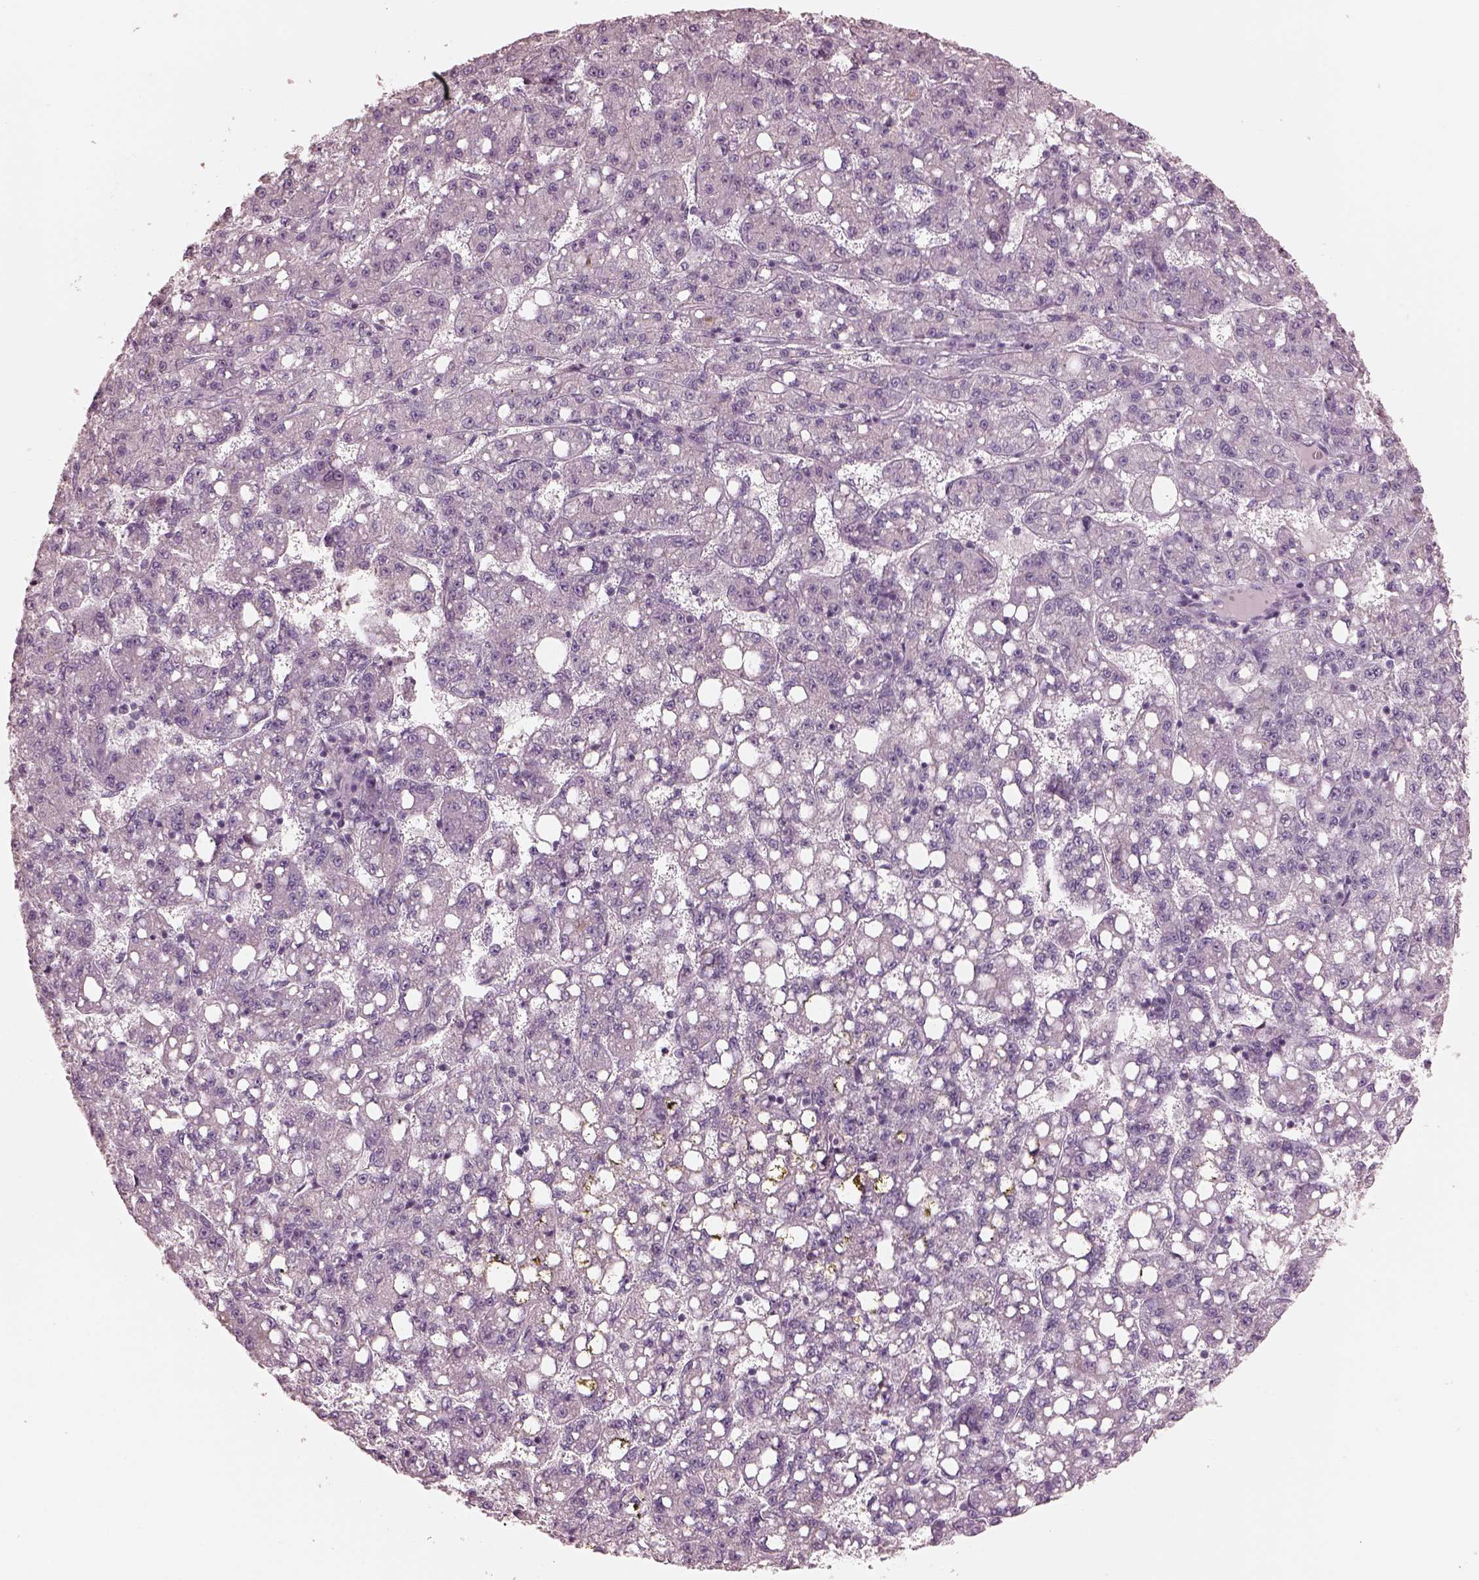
{"staining": {"intensity": "negative", "quantity": "none", "location": "none"}, "tissue": "liver cancer", "cell_type": "Tumor cells", "image_type": "cancer", "snomed": [{"axis": "morphology", "description": "Carcinoma, Hepatocellular, NOS"}, {"axis": "topography", "description": "Liver"}], "caption": "This is an immunohistochemistry histopathology image of liver cancer. There is no positivity in tumor cells.", "gene": "OPTC", "patient": {"sex": "female", "age": 65}}